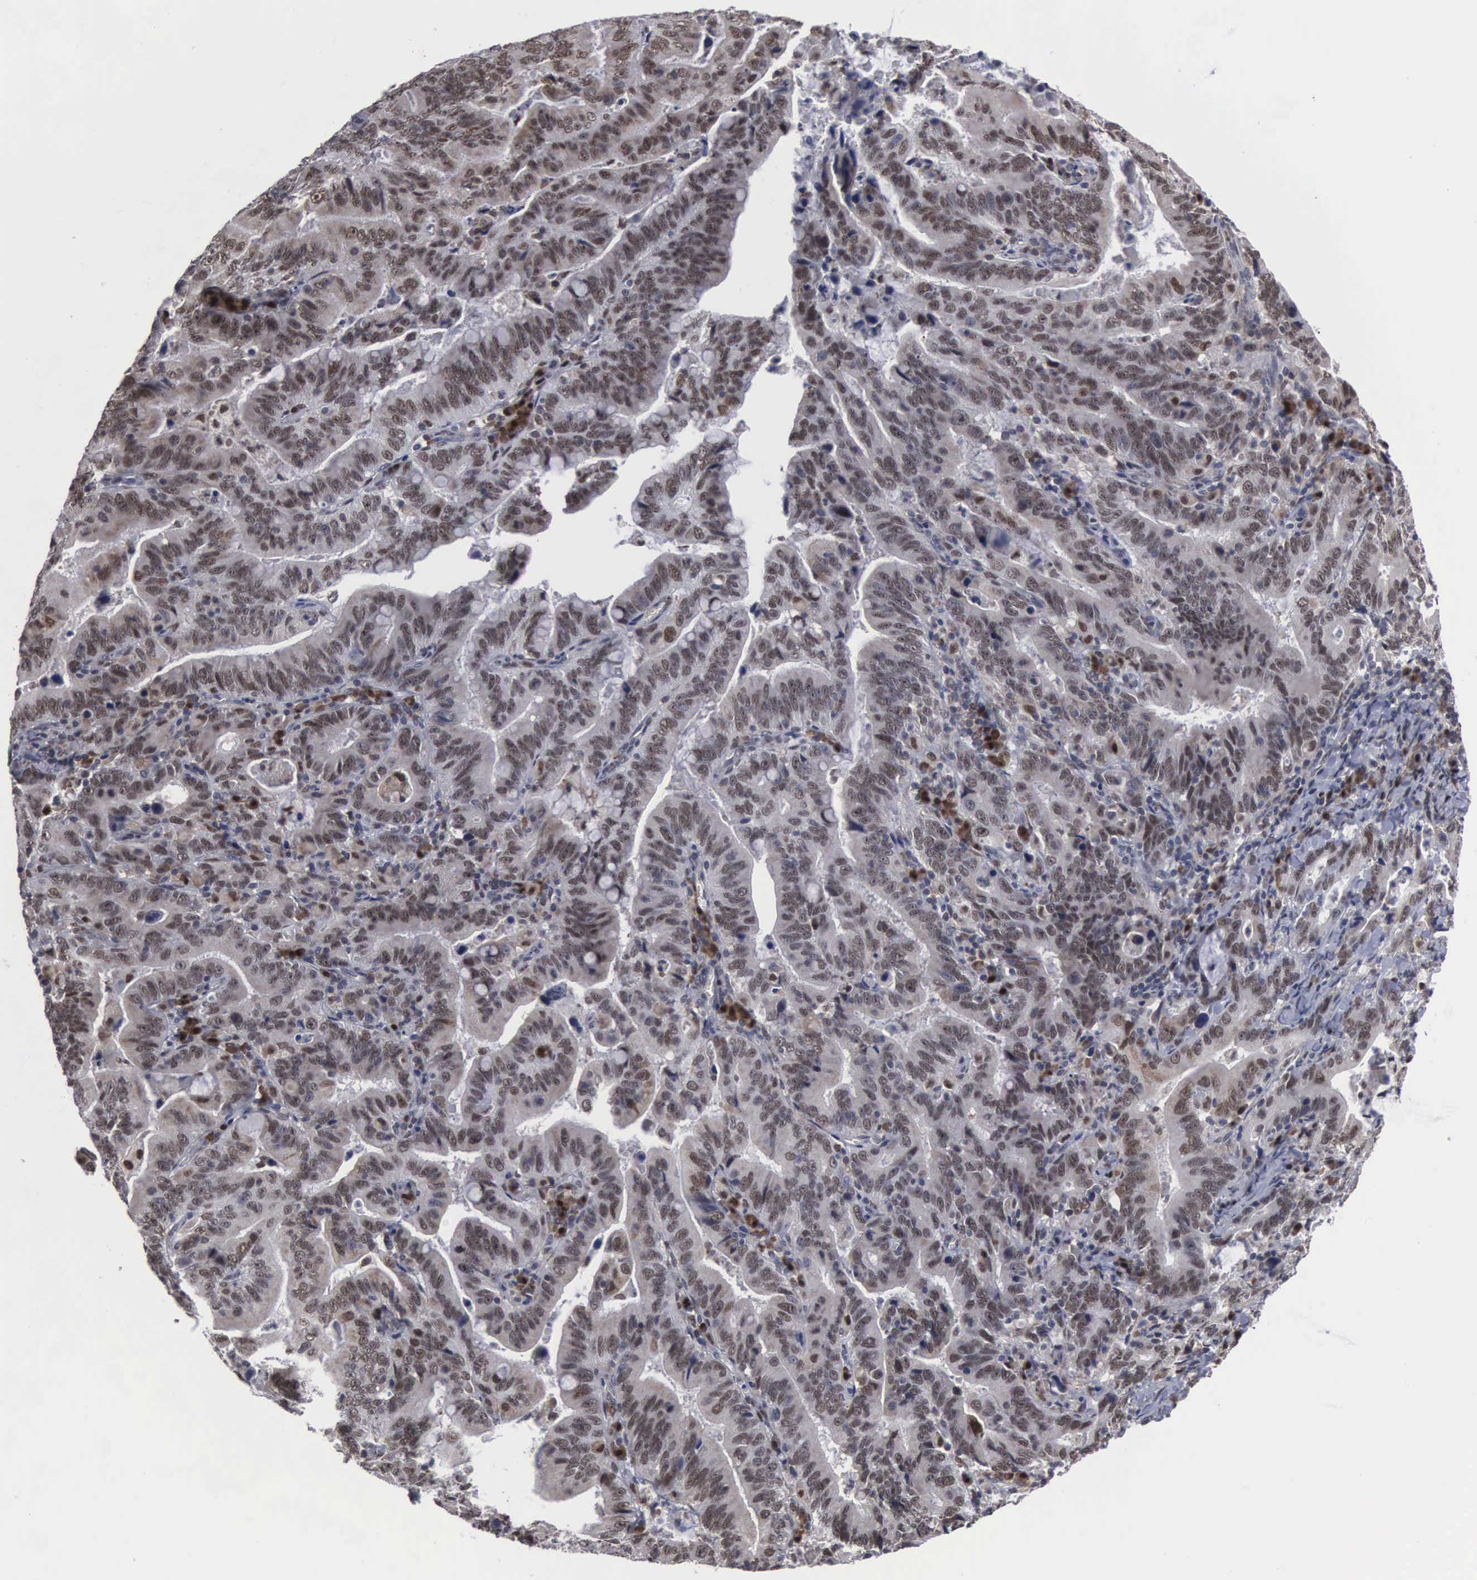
{"staining": {"intensity": "moderate", "quantity": ">75%", "location": "nuclear"}, "tissue": "stomach cancer", "cell_type": "Tumor cells", "image_type": "cancer", "snomed": [{"axis": "morphology", "description": "Adenocarcinoma, NOS"}, {"axis": "topography", "description": "Stomach, upper"}], "caption": "Immunohistochemistry (DAB) staining of human stomach cancer (adenocarcinoma) shows moderate nuclear protein staining in about >75% of tumor cells.", "gene": "TRMT5", "patient": {"sex": "male", "age": 63}}